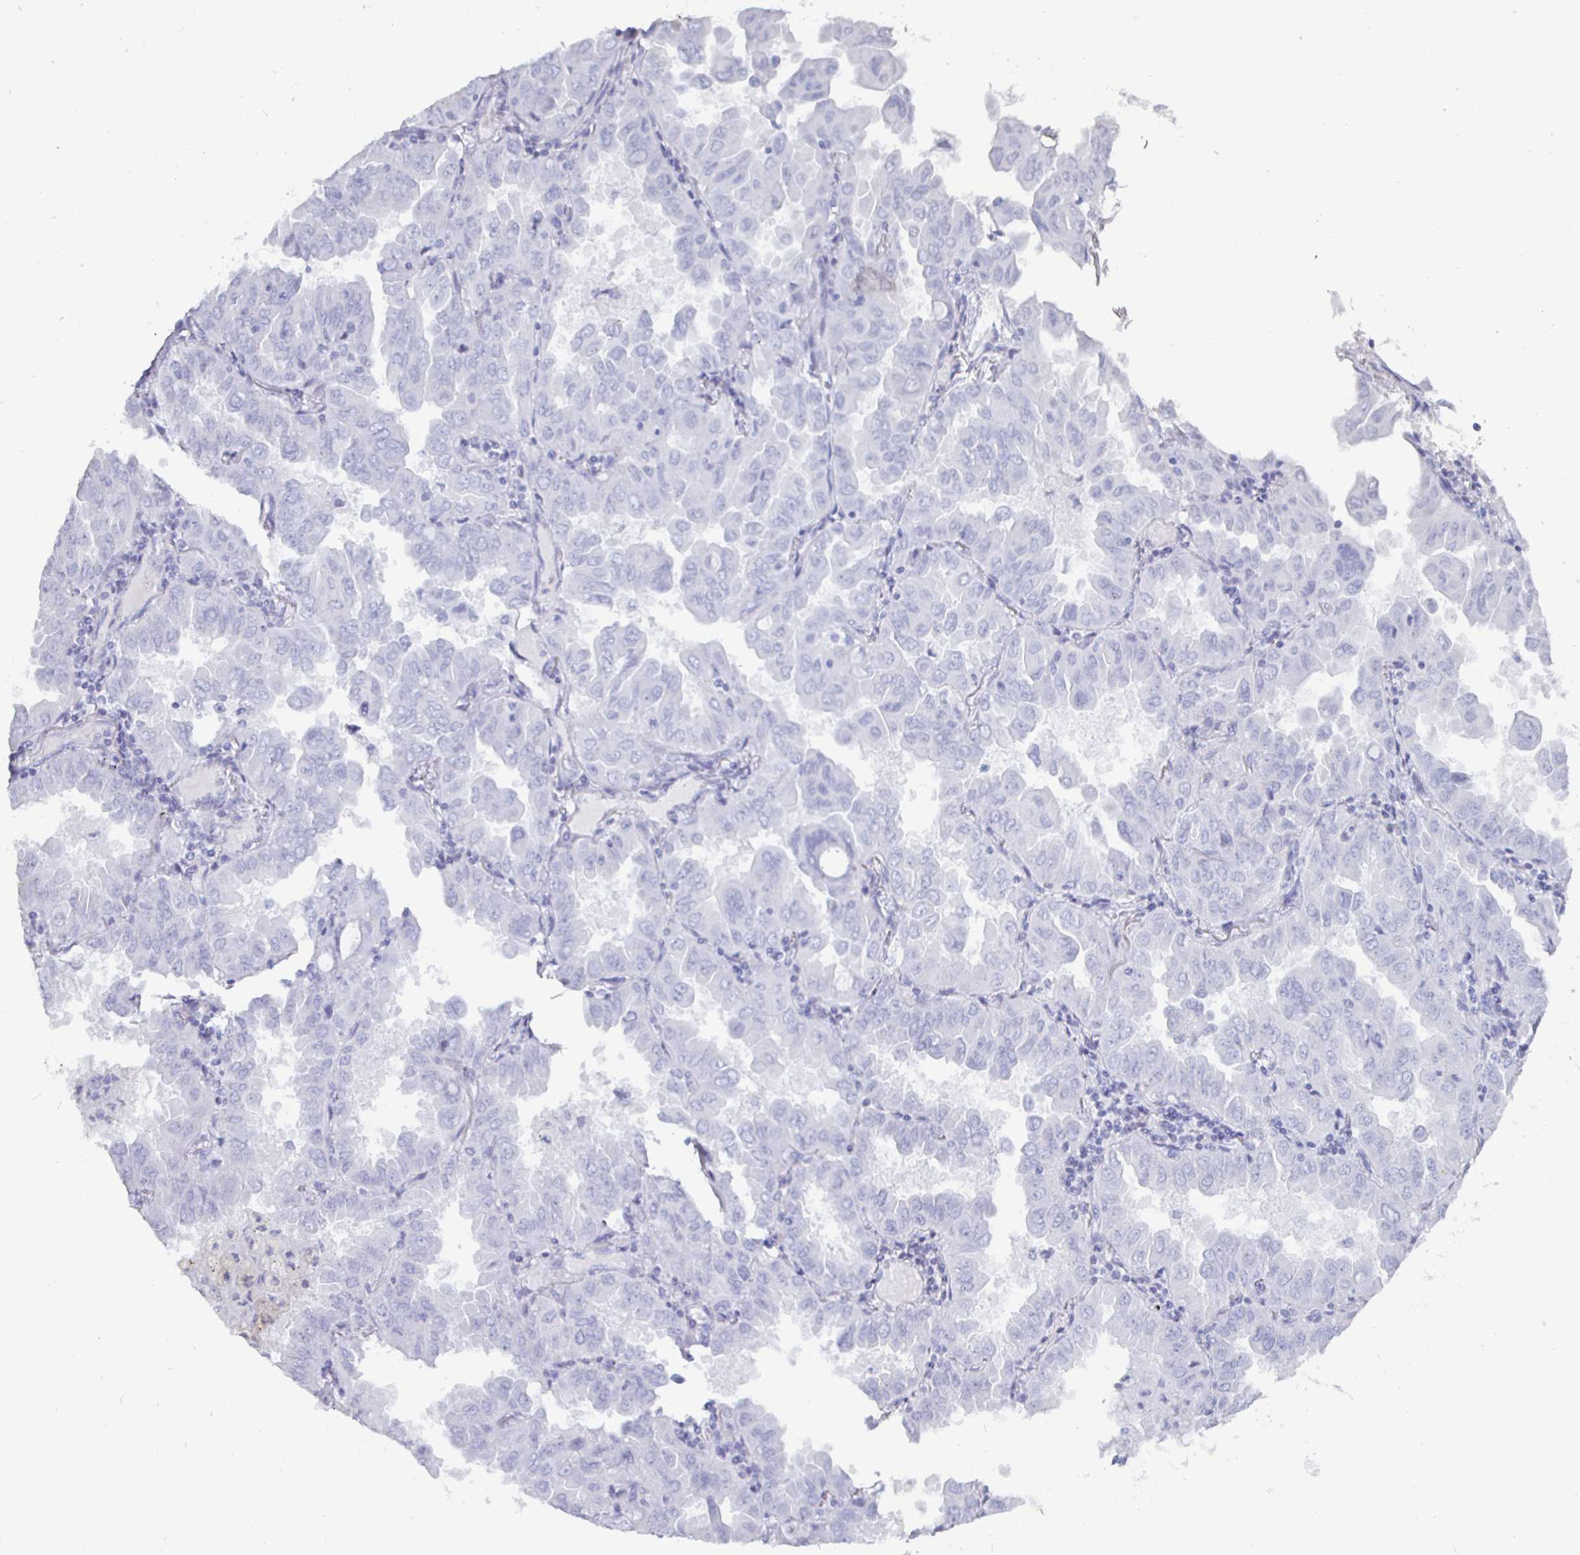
{"staining": {"intensity": "negative", "quantity": "none", "location": "none"}, "tissue": "lung cancer", "cell_type": "Tumor cells", "image_type": "cancer", "snomed": [{"axis": "morphology", "description": "Adenocarcinoma, NOS"}, {"axis": "topography", "description": "Lung"}], "caption": "Immunohistochemistry image of lung adenocarcinoma stained for a protein (brown), which displays no expression in tumor cells.", "gene": "ENPP1", "patient": {"sex": "male", "age": 64}}